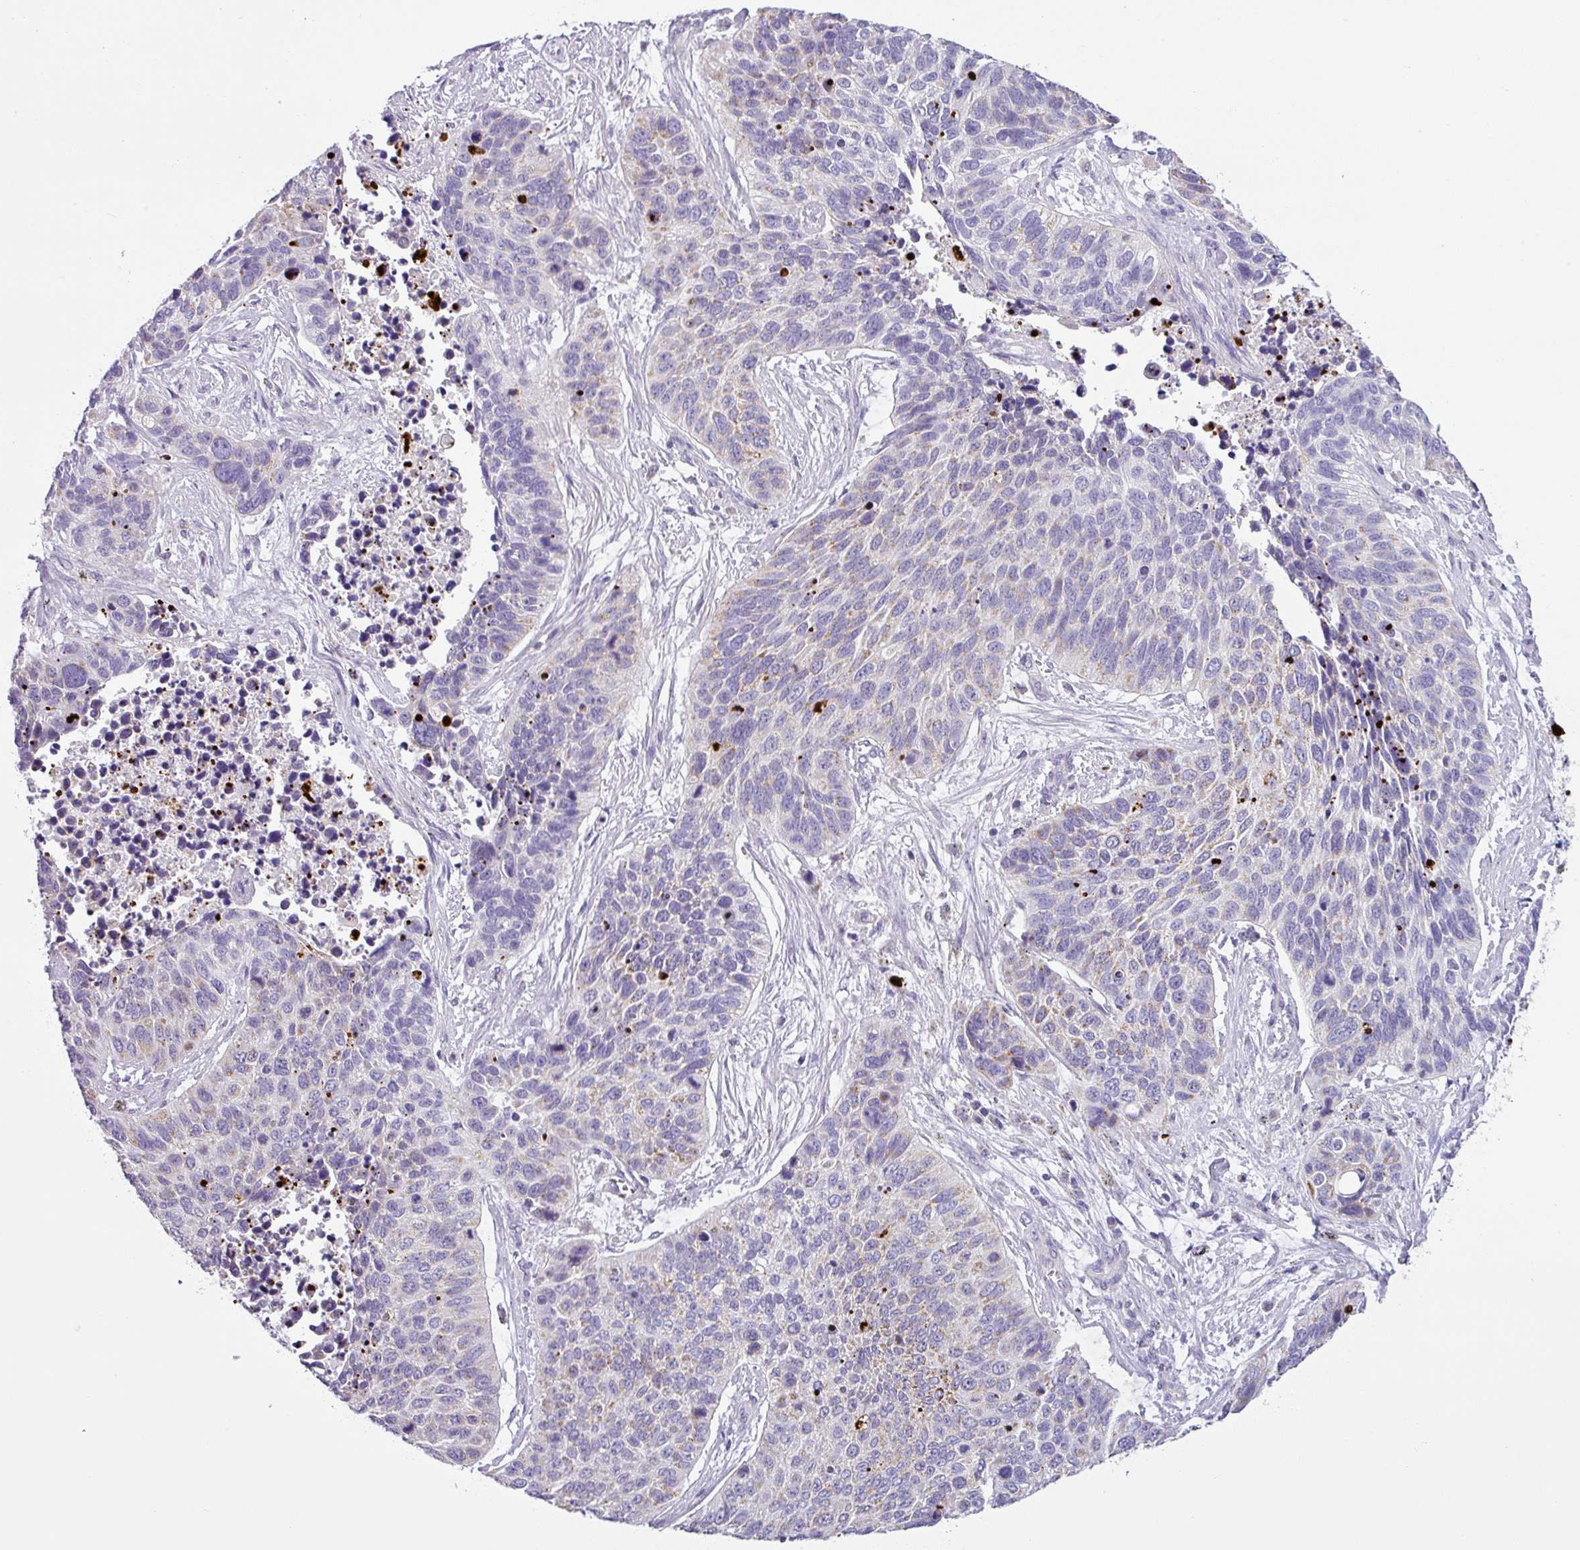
{"staining": {"intensity": "weak", "quantity": "<25%", "location": "cytoplasmic/membranous"}, "tissue": "lung cancer", "cell_type": "Tumor cells", "image_type": "cancer", "snomed": [{"axis": "morphology", "description": "Squamous cell carcinoma, NOS"}, {"axis": "topography", "description": "Lung"}], "caption": "Photomicrograph shows no significant protein expression in tumor cells of lung squamous cell carcinoma.", "gene": "HMCN2", "patient": {"sex": "male", "age": 62}}